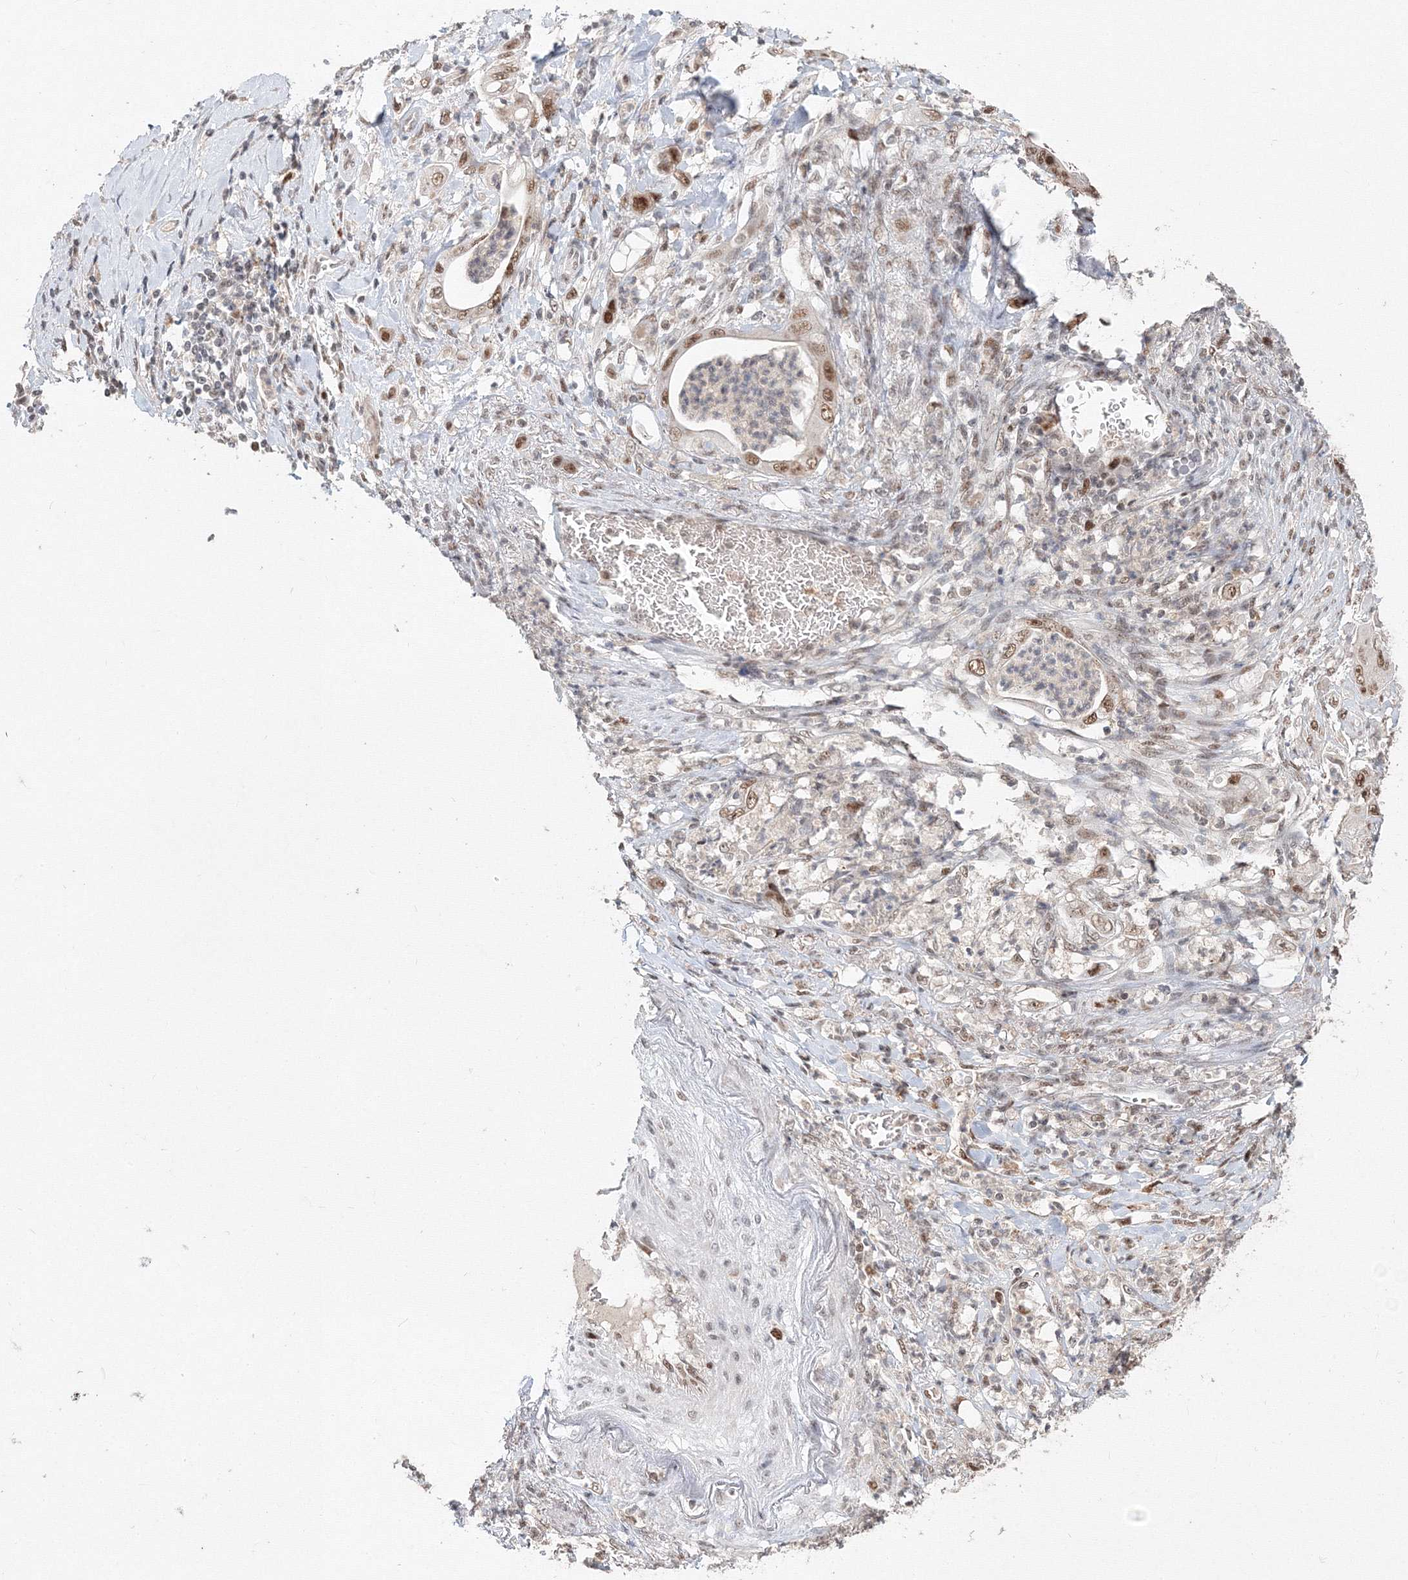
{"staining": {"intensity": "moderate", "quantity": ">75%", "location": "nuclear"}, "tissue": "stomach cancer", "cell_type": "Tumor cells", "image_type": "cancer", "snomed": [{"axis": "morphology", "description": "Adenocarcinoma, NOS"}, {"axis": "topography", "description": "Stomach"}], "caption": "A micrograph of stomach adenocarcinoma stained for a protein exhibits moderate nuclear brown staining in tumor cells.", "gene": "IWS1", "patient": {"sex": "female", "age": 73}}